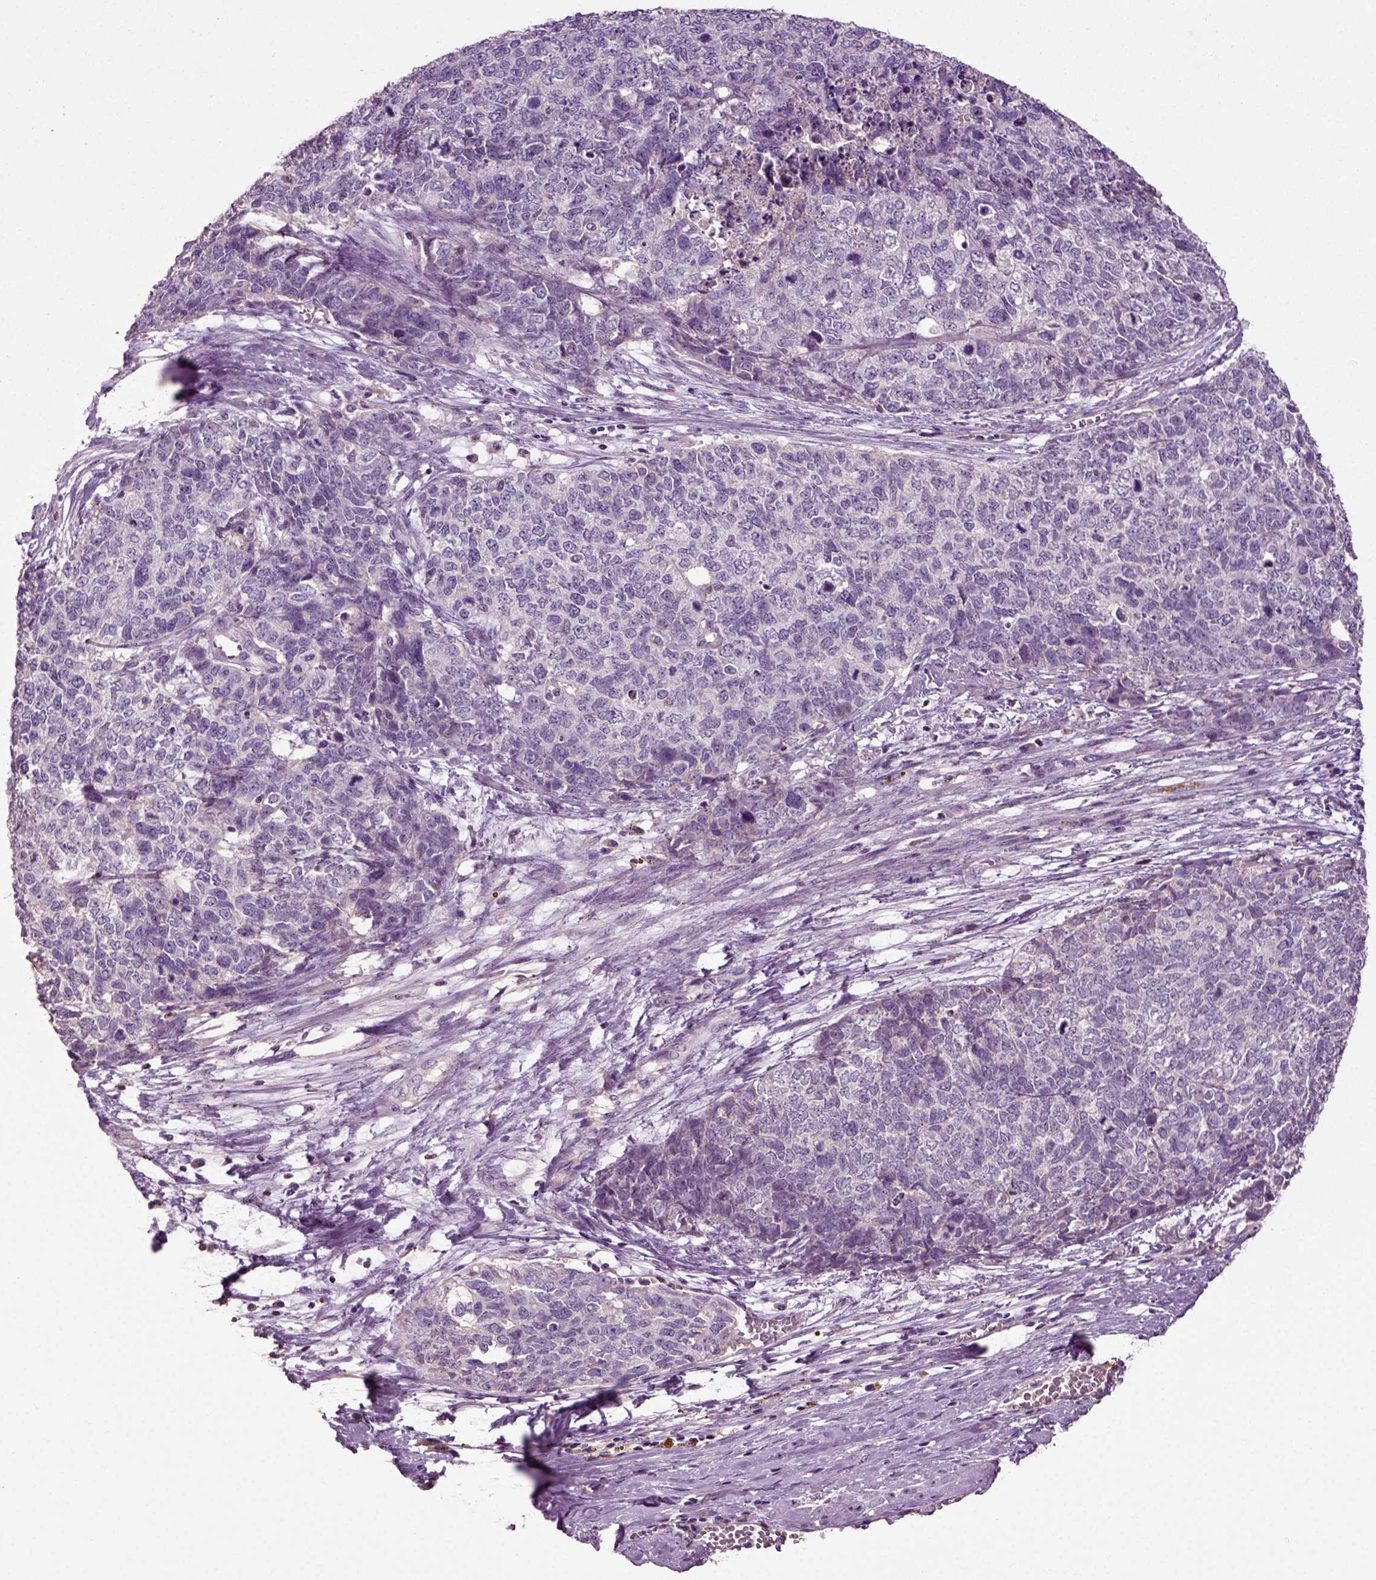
{"staining": {"intensity": "negative", "quantity": "none", "location": "none"}, "tissue": "cervical cancer", "cell_type": "Tumor cells", "image_type": "cancer", "snomed": [{"axis": "morphology", "description": "Squamous cell carcinoma, NOS"}, {"axis": "topography", "description": "Cervix"}], "caption": "High power microscopy micrograph of an immunohistochemistry (IHC) histopathology image of cervical cancer, revealing no significant staining in tumor cells.", "gene": "DEFB118", "patient": {"sex": "female", "age": 63}}